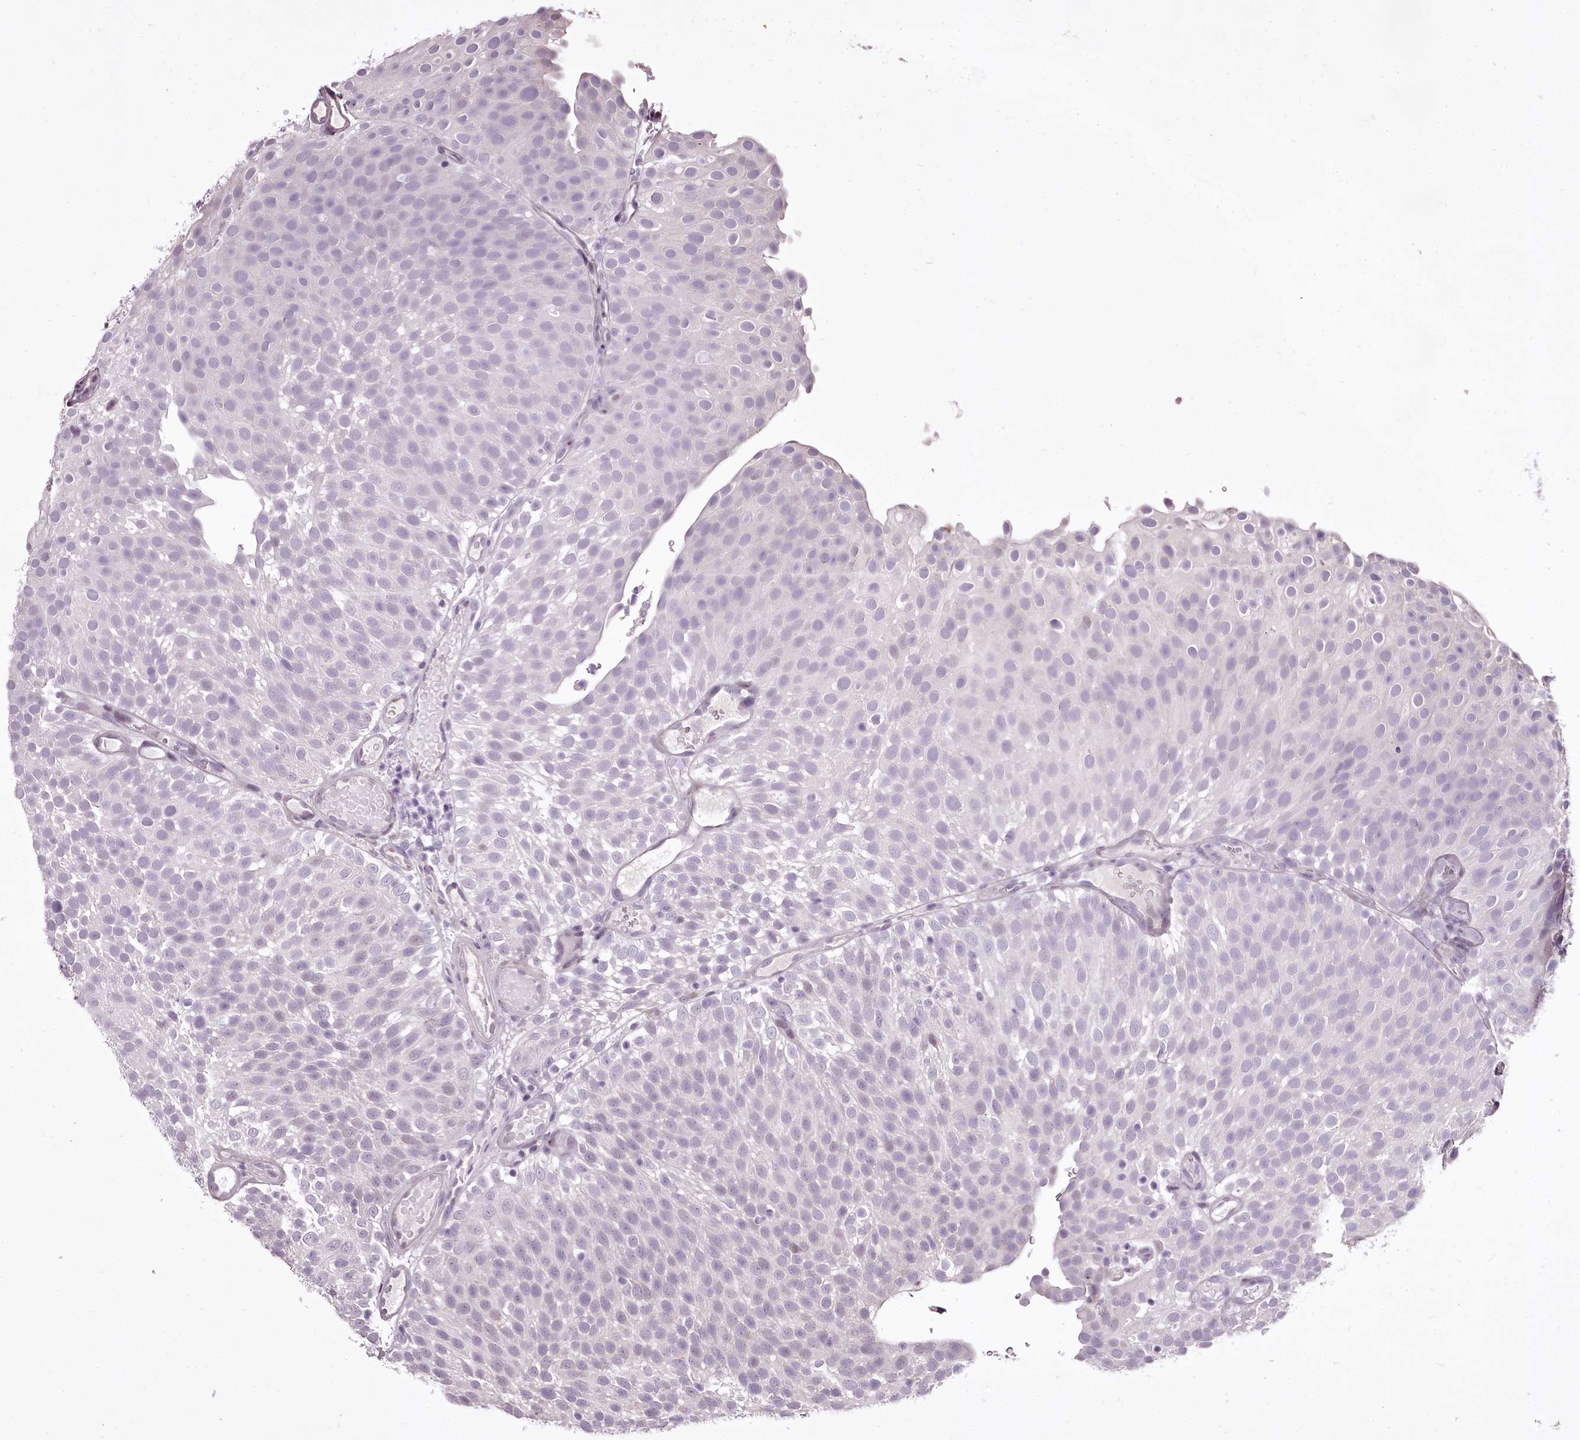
{"staining": {"intensity": "negative", "quantity": "none", "location": "none"}, "tissue": "urothelial cancer", "cell_type": "Tumor cells", "image_type": "cancer", "snomed": [{"axis": "morphology", "description": "Urothelial carcinoma, Low grade"}, {"axis": "topography", "description": "Urinary bladder"}], "caption": "The histopathology image exhibits no significant staining in tumor cells of urothelial cancer.", "gene": "C1orf56", "patient": {"sex": "male", "age": 78}}